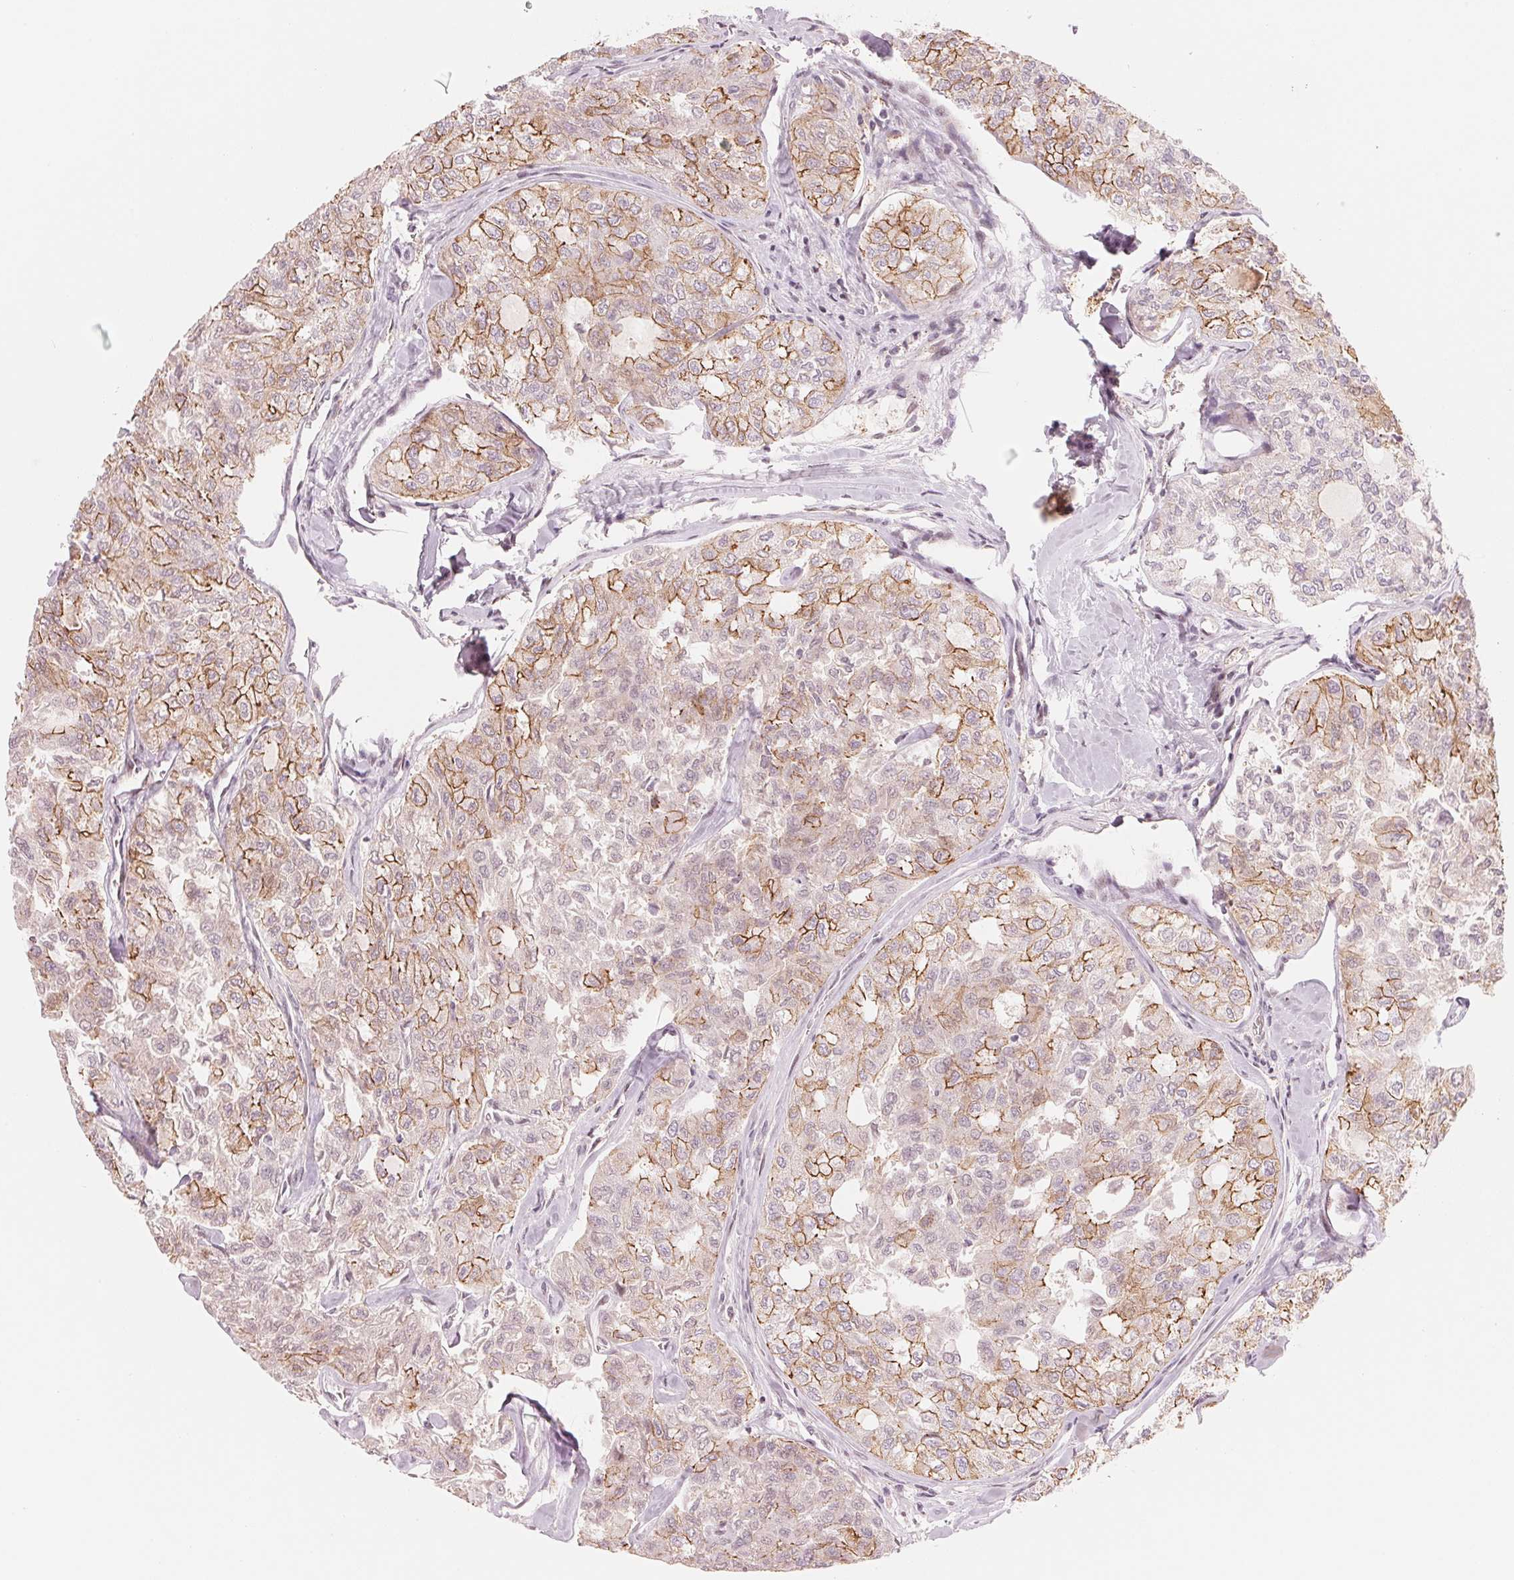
{"staining": {"intensity": "moderate", "quantity": "25%-75%", "location": "cytoplasmic/membranous"}, "tissue": "thyroid cancer", "cell_type": "Tumor cells", "image_type": "cancer", "snomed": [{"axis": "morphology", "description": "Follicular adenoma carcinoma, NOS"}, {"axis": "topography", "description": "Thyroid gland"}], "caption": "Protein expression analysis of human thyroid cancer (follicular adenoma carcinoma) reveals moderate cytoplasmic/membranous staining in approximately 25%-75% of tumor cells. (Stains: DAB in brown, nuclei in blue, Microscopy: brightfield microscopy at high magnification).", "gene": "SLC17A4", "patient": {"sex": "male", "age": 75}}